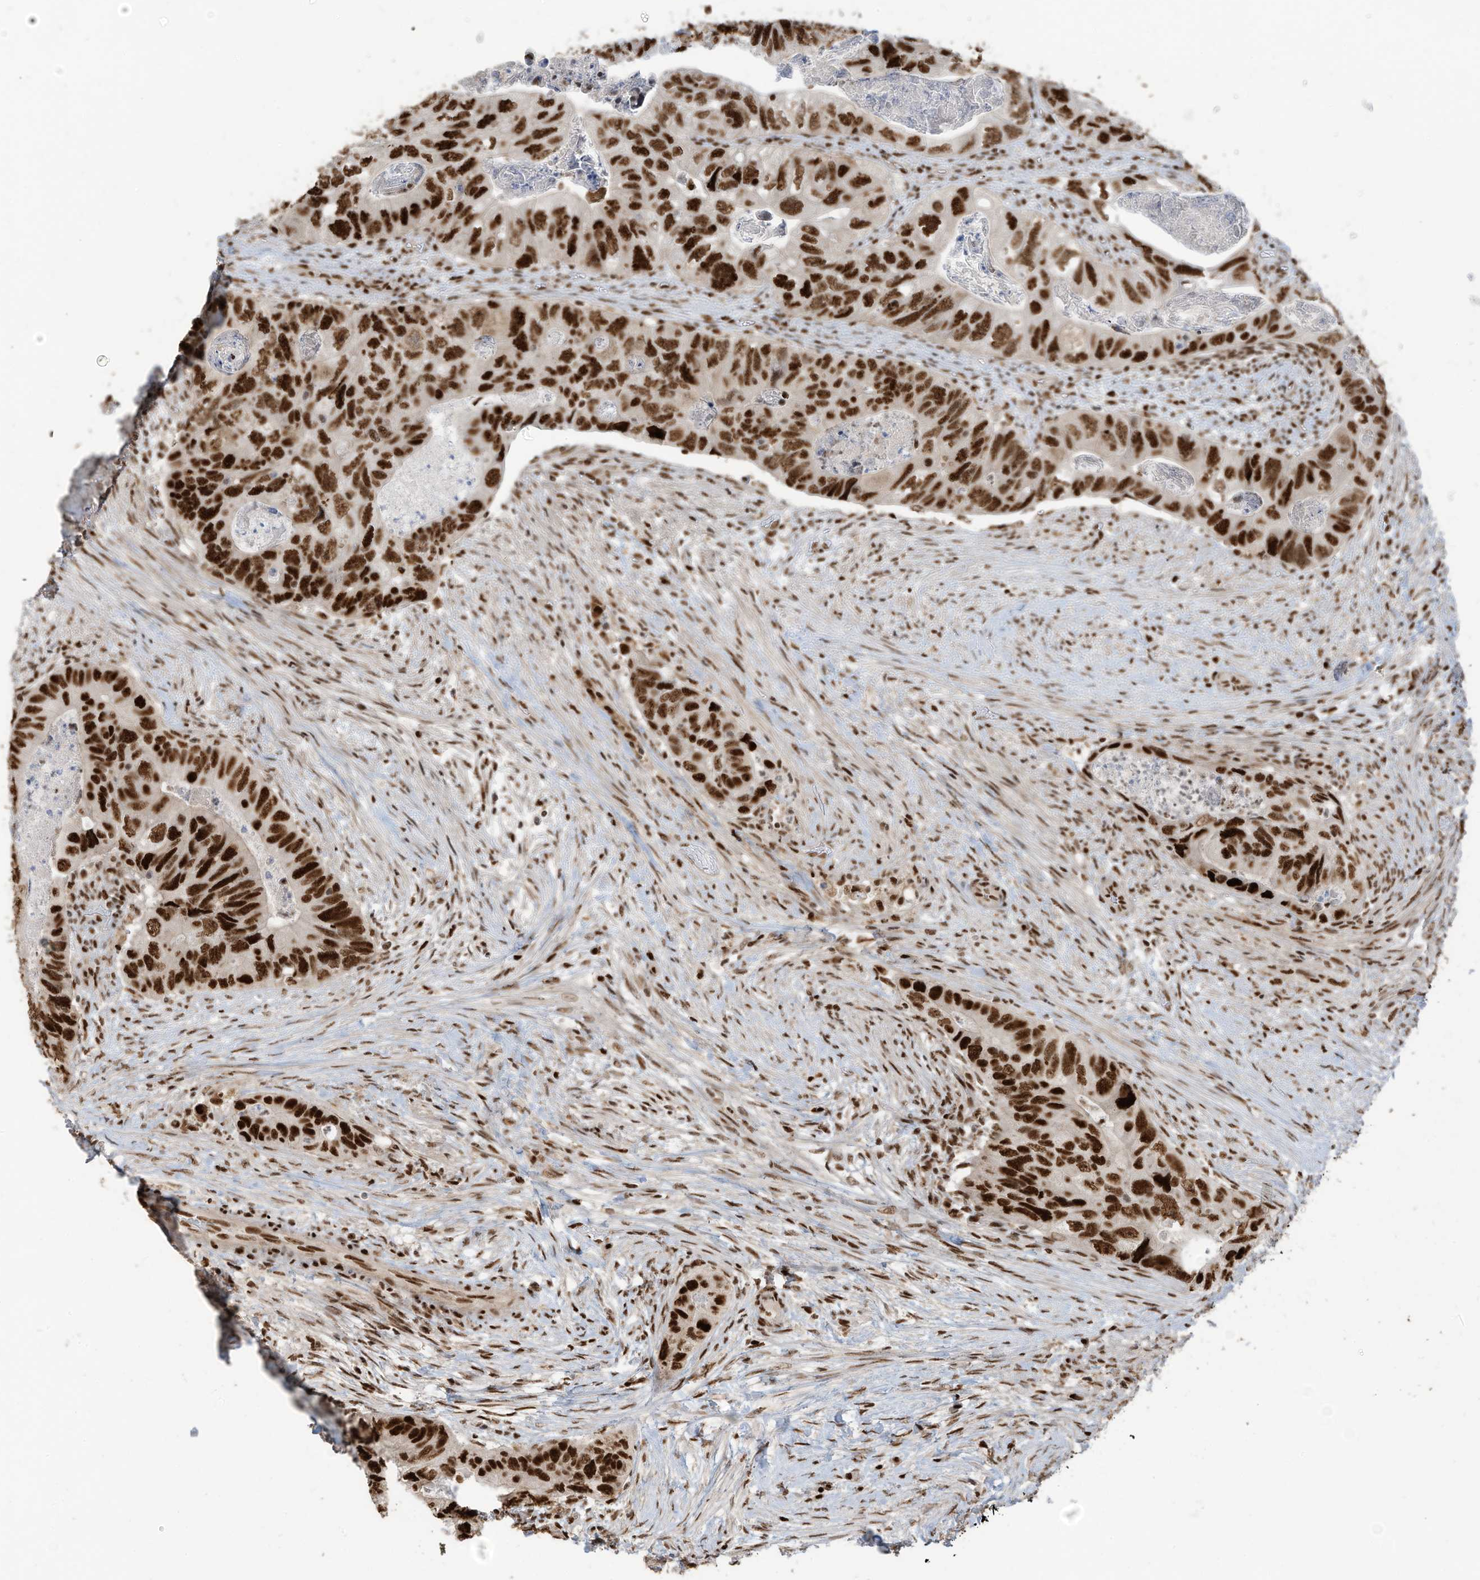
{"staining": {"intensity": "strong", "quantity": ">75%", "location": "nuclear"}, "tissue": "colorectal cancer", "cell_type": "Tumor cells", "image_type": "cancer", "snomed": [{"axis": "morphology", "description": "Adenocarcinoma, NOS"}, {"axis": "topography", "description": "Rectum"}], "caption": "Immunohistochemistry histopathology image of human adenocarcinoma (colorectal) stained for a protein (brown), which displays high levels of strong nuclear staining in about >75% of tumor cells.", "gene": "SAMD15", "patient": {"sex": "male", "age": 63}}